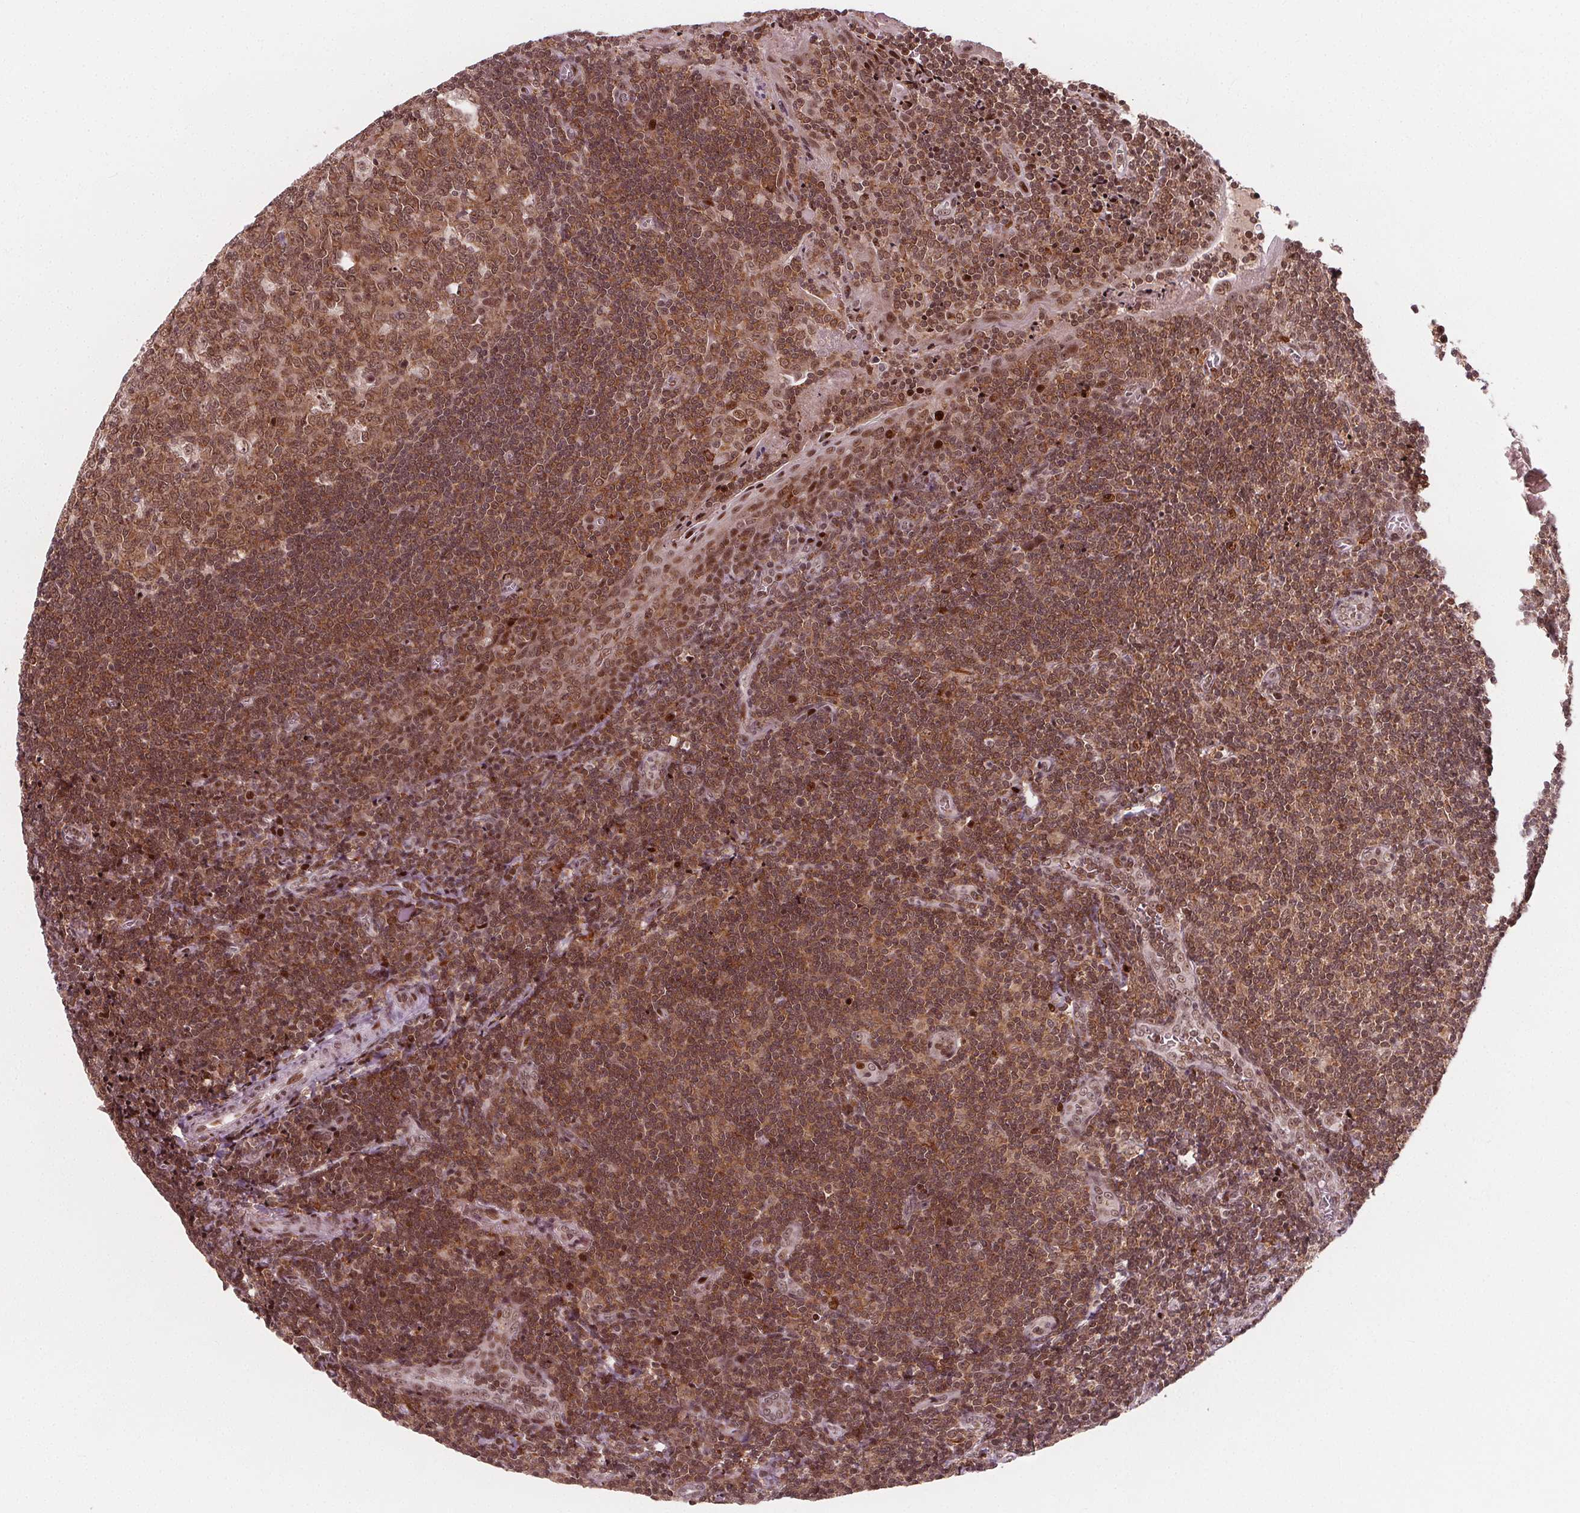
{"staining": {"intensity": "strong", "quantity": ">75%", "location": "cytoplasmic/membranous,nuclear"}, "tissue": "tonsil", "cell_type": "Germinal center cells", "image_type": "normal", "snomed": [{"axis": "morphology", "description": "Normal tissue, NOS"}, {"axis": "morphology", "description": "Inflammation, NOS"}, {"axis": "topography", "description": "Tonsil"}], "caption": "Human tonsil stained with a brown dye reveals strong cytoplasmic/membranous,nuclear positive expression in about >75% of germinal center cells.", "gene": "SNRNP35", "patient": {"sex": "female", "age": 31}}